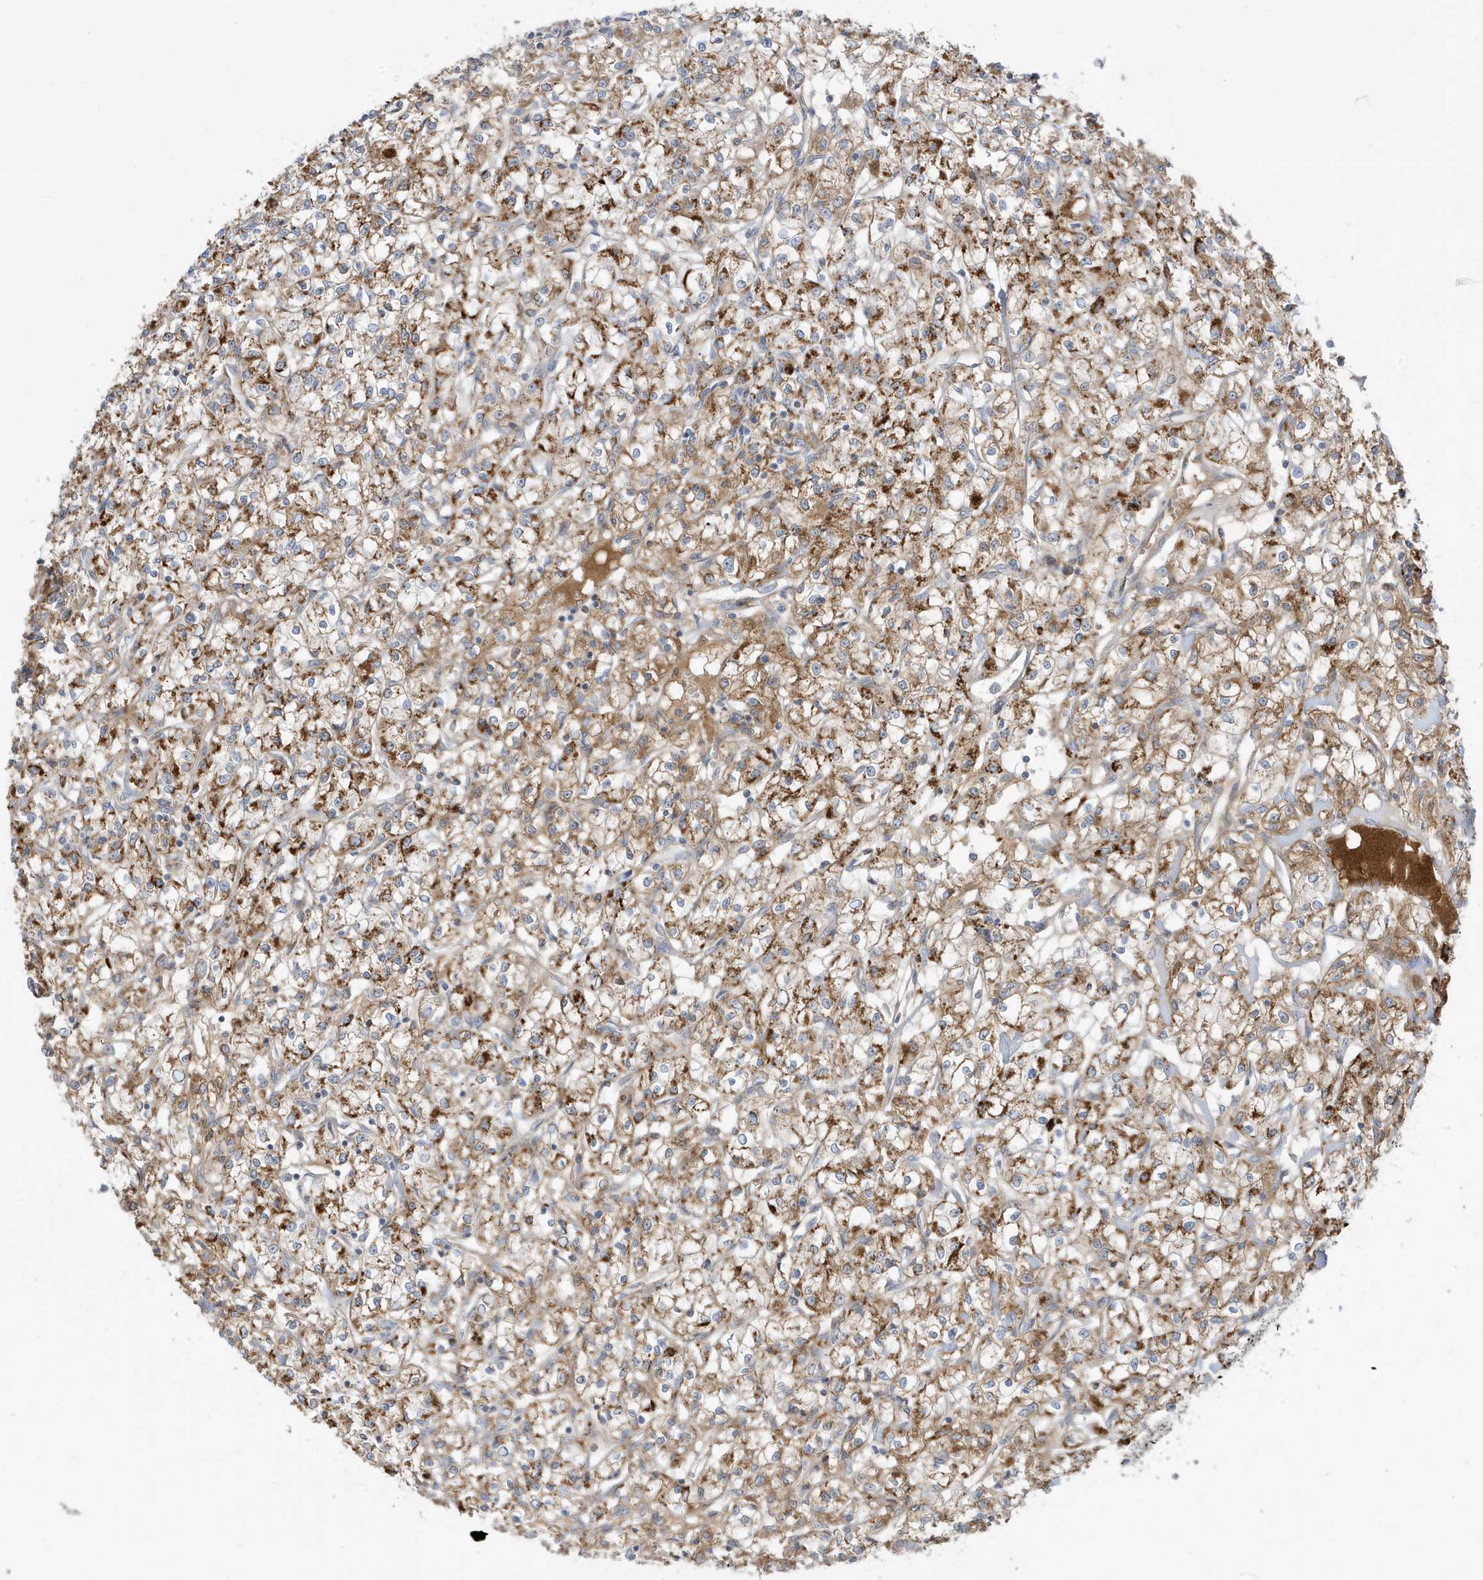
{"staining": {"intensity": "moderate", "quantity": ">75%", "location": "cytoplasmic/membranous"}, "tissue": "renal cancer", "cell_type": "Tumor cells", "image_type": "cancer", "snomed": [{"axis": "morphology", "description": "Adenocarcinoma, NOS"}, {"axis": "topography", "description": "Kidney"}], "caption": "There is medium levels of moderate cytoplasmic/membranous positivity in tumor cells of adenocarcinoma (renal), as demonstrated by immunohistochemical staining (brown color).", "gene": "IFT57", "patient": {"sex": "female", "age": 59}}